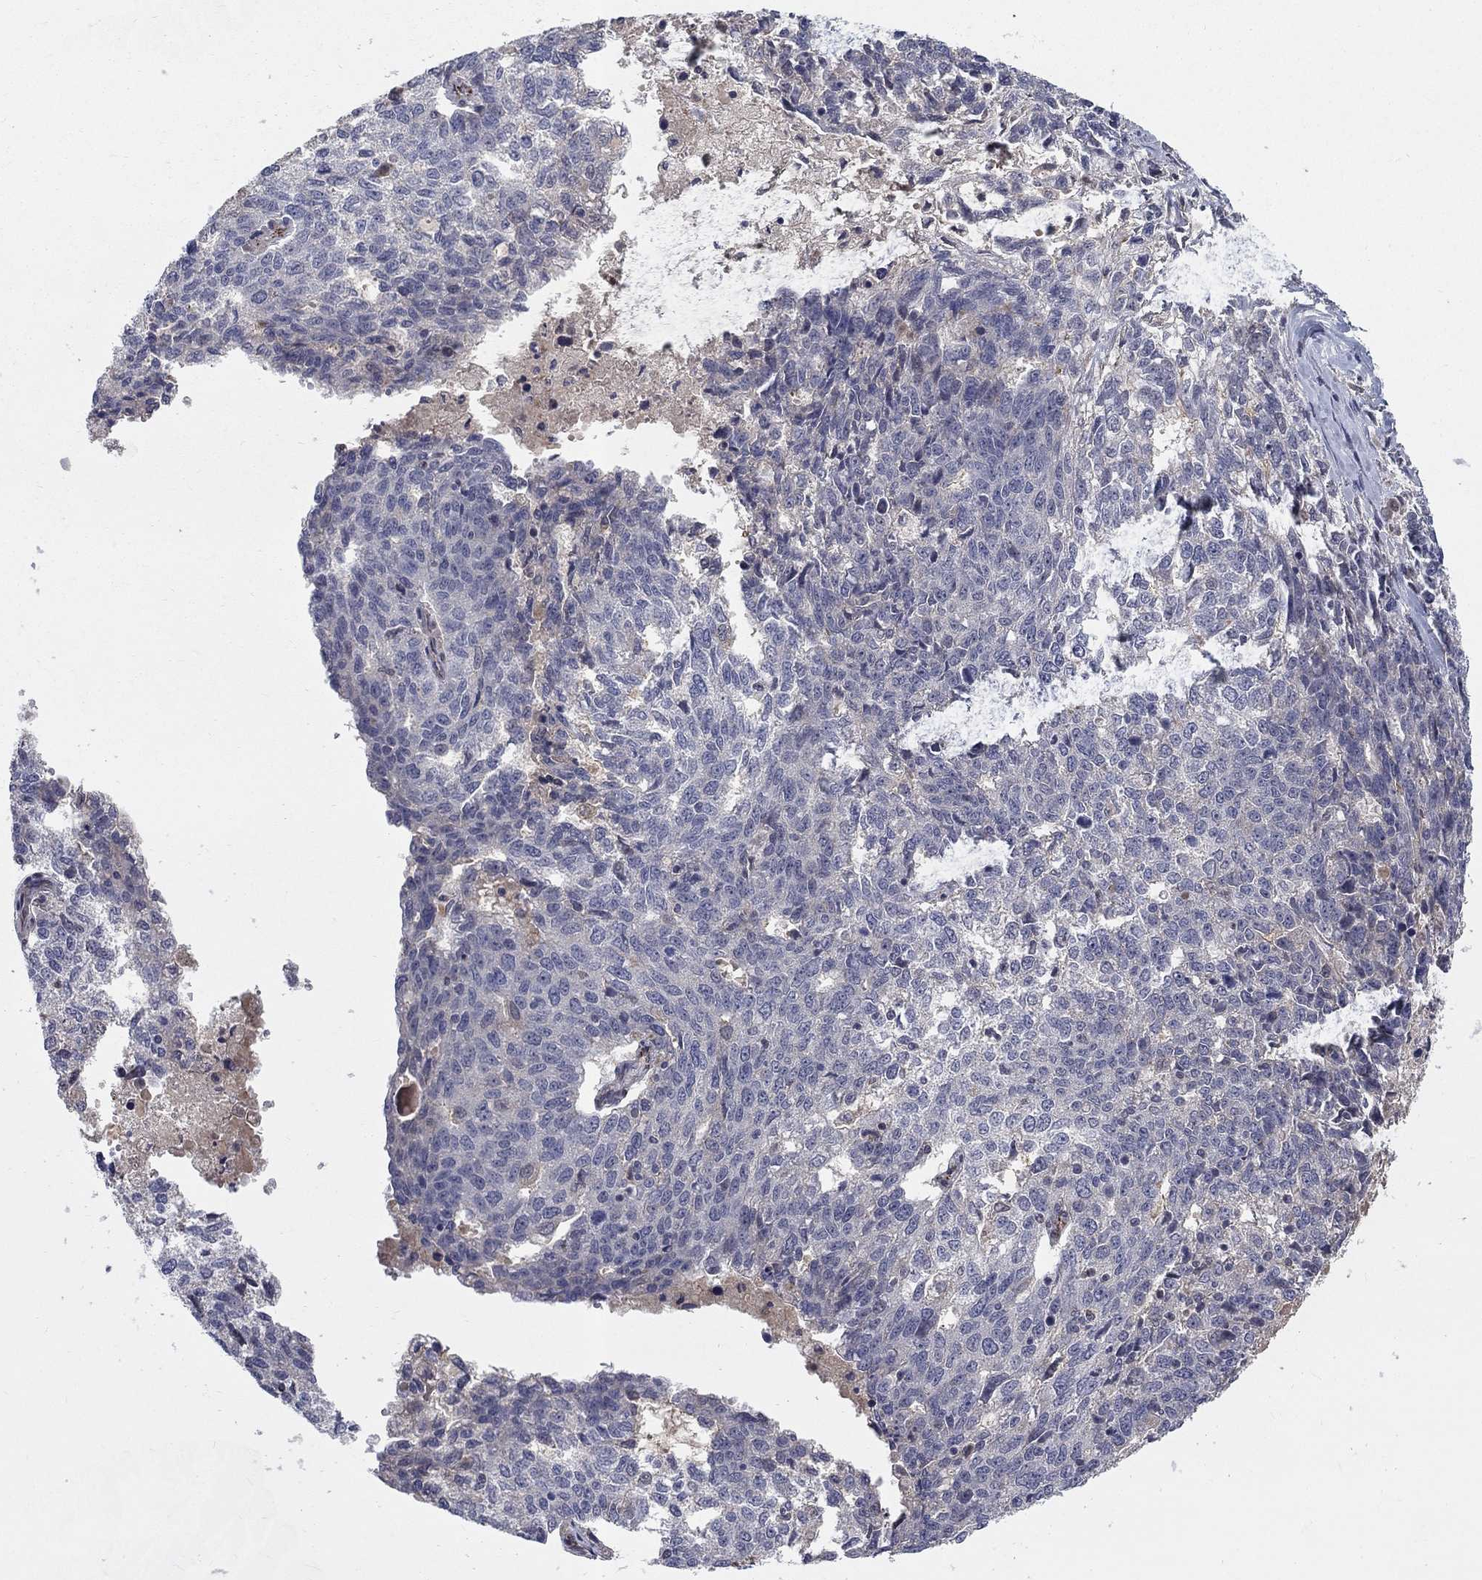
{"staining": {"intensity": "moderate", "quantity": "<25%", "location": "cytoplasmic/membranous"}, "tissue": "ovarian cancer", "cell_type": "Tumor cells", "image_type": "cancer", "snomed": [{"axis": "morphology", "description": "Cystadenocarcinoma, serous, NOS"}, {"axis": "topography", "description": "Ovary"}], "caption": "Immunohistochemistry (IHC) of human serous cystadenocarcinoma (ovarian) shows low levels of moderate cytoplasmic/membranous positivity in about <25% of tumor cells.", "gene": "MSRA", "patient": {"sex": "female", "age": 71}}